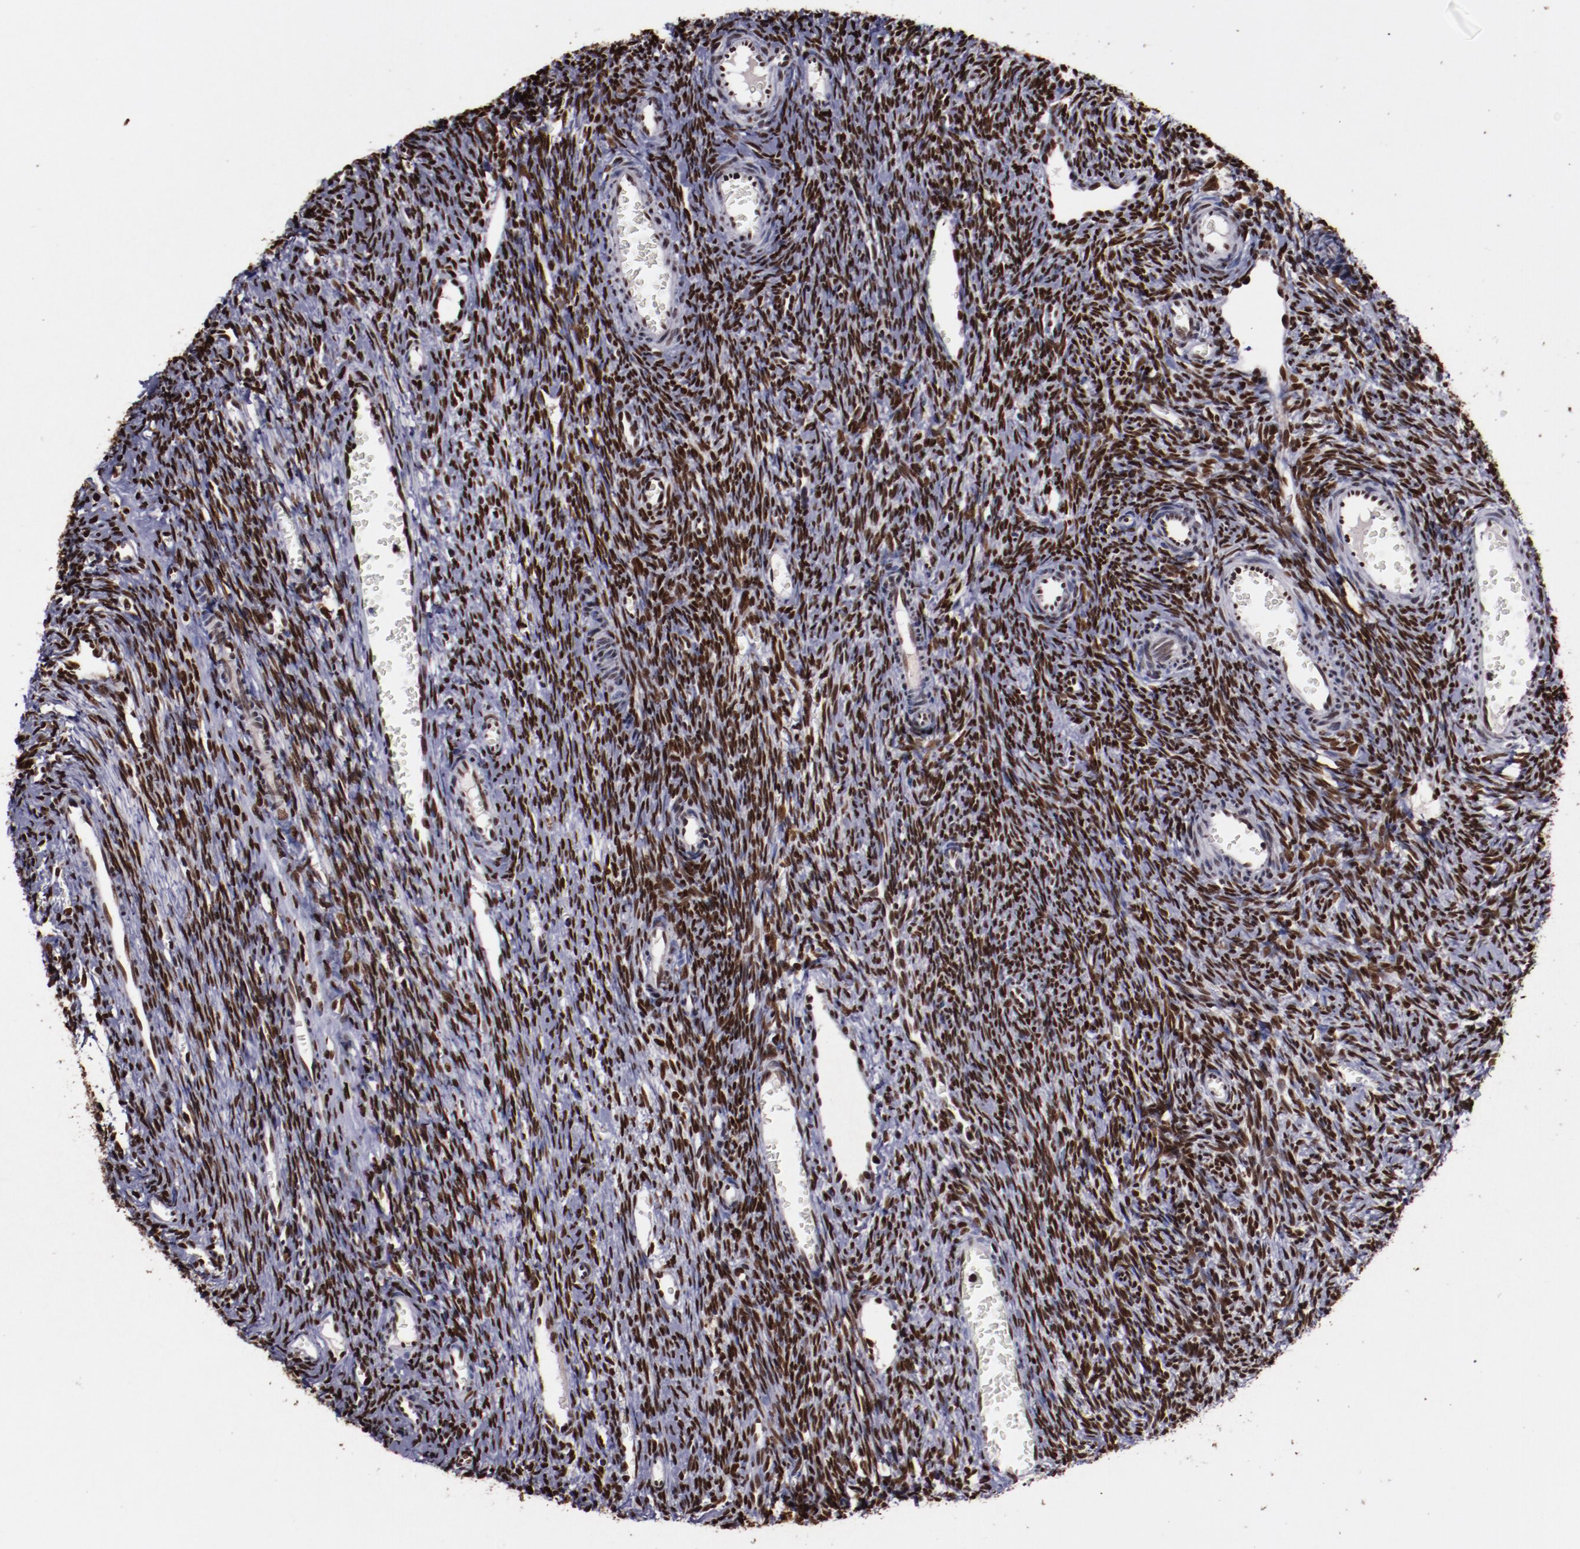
{"staining": {"intensity": "strong", "quantity": ">75%", "location": "nuclear"}, "tissue": "ovary", "cell_type": "Ovarian stroma cells", "image_type": "normal", "snomed": [{"axis": "morphology", "description": "Normal tissue, NOS"}, {"axis": "topography", "description": "Ovary"}], "caption": "Ovary stained for a protein (brown) exhibits strong nuclear positive expression in about >75% of ovarian stroma cells.", "gene": "APEX1", "patient": {"sex": "female", "age": 39}}